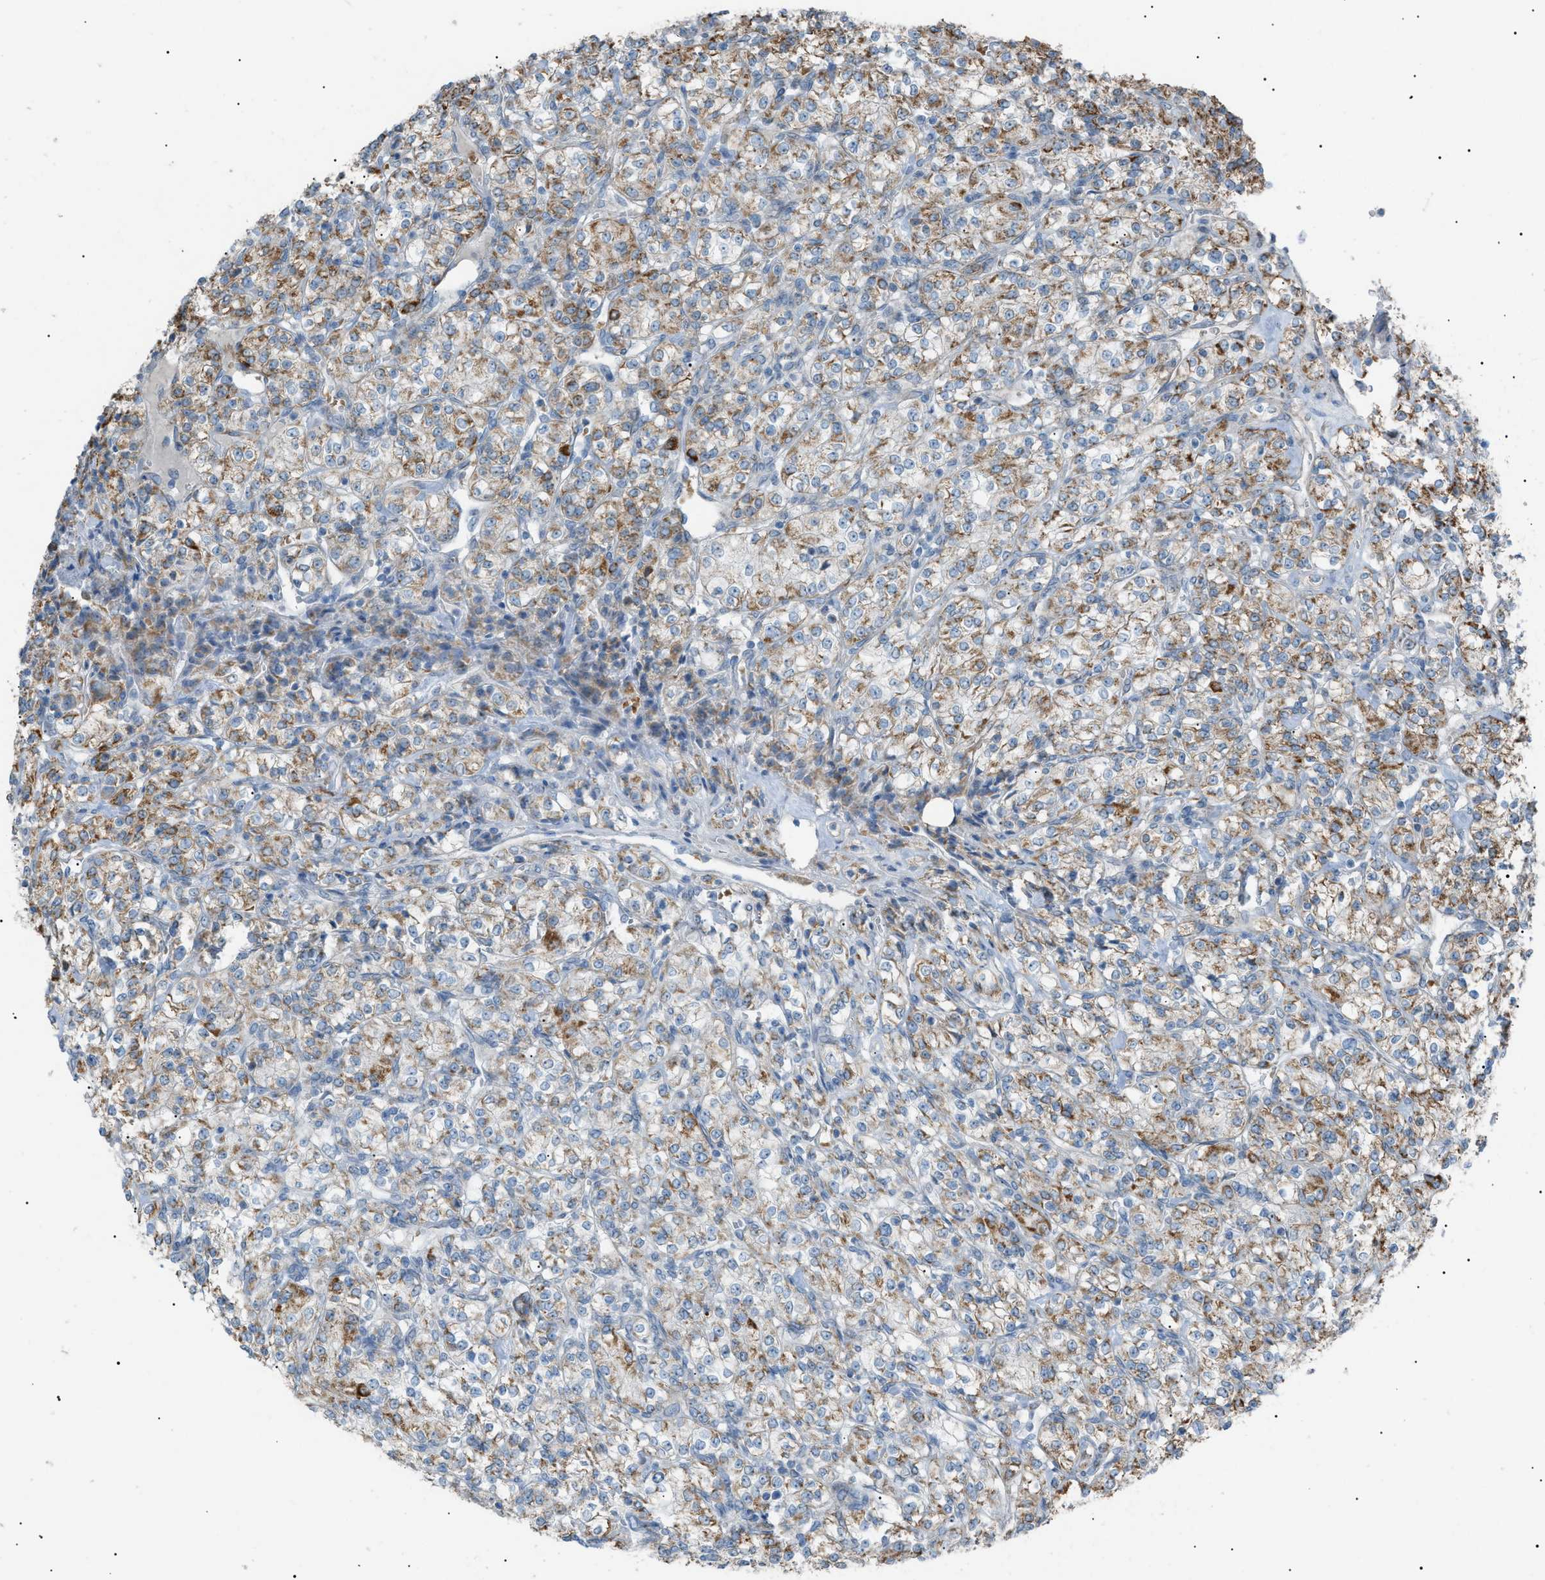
{"staining": {"intensity": "moderate", "quantity": ">75%", "location": "cytoplasmic/membranous"}, "tissue": "renal cancer", "cell_type": "Tumor cells", "image_type": "cancer", "snomed": [{"axis": "morphology", "description": "Adenocarcinoma, NOS"}, {"axis": "topography", "description": "Kidney"}], "caption": "Immunohistochemical staining of adenocarcinoma (renal) exhibits medium levels of moderate cytoplasmic/membranous protein staining in approximately >75% of tumor cells.", "gene": "ZNF516", "patient": {"sex": "male", "age": 77}}